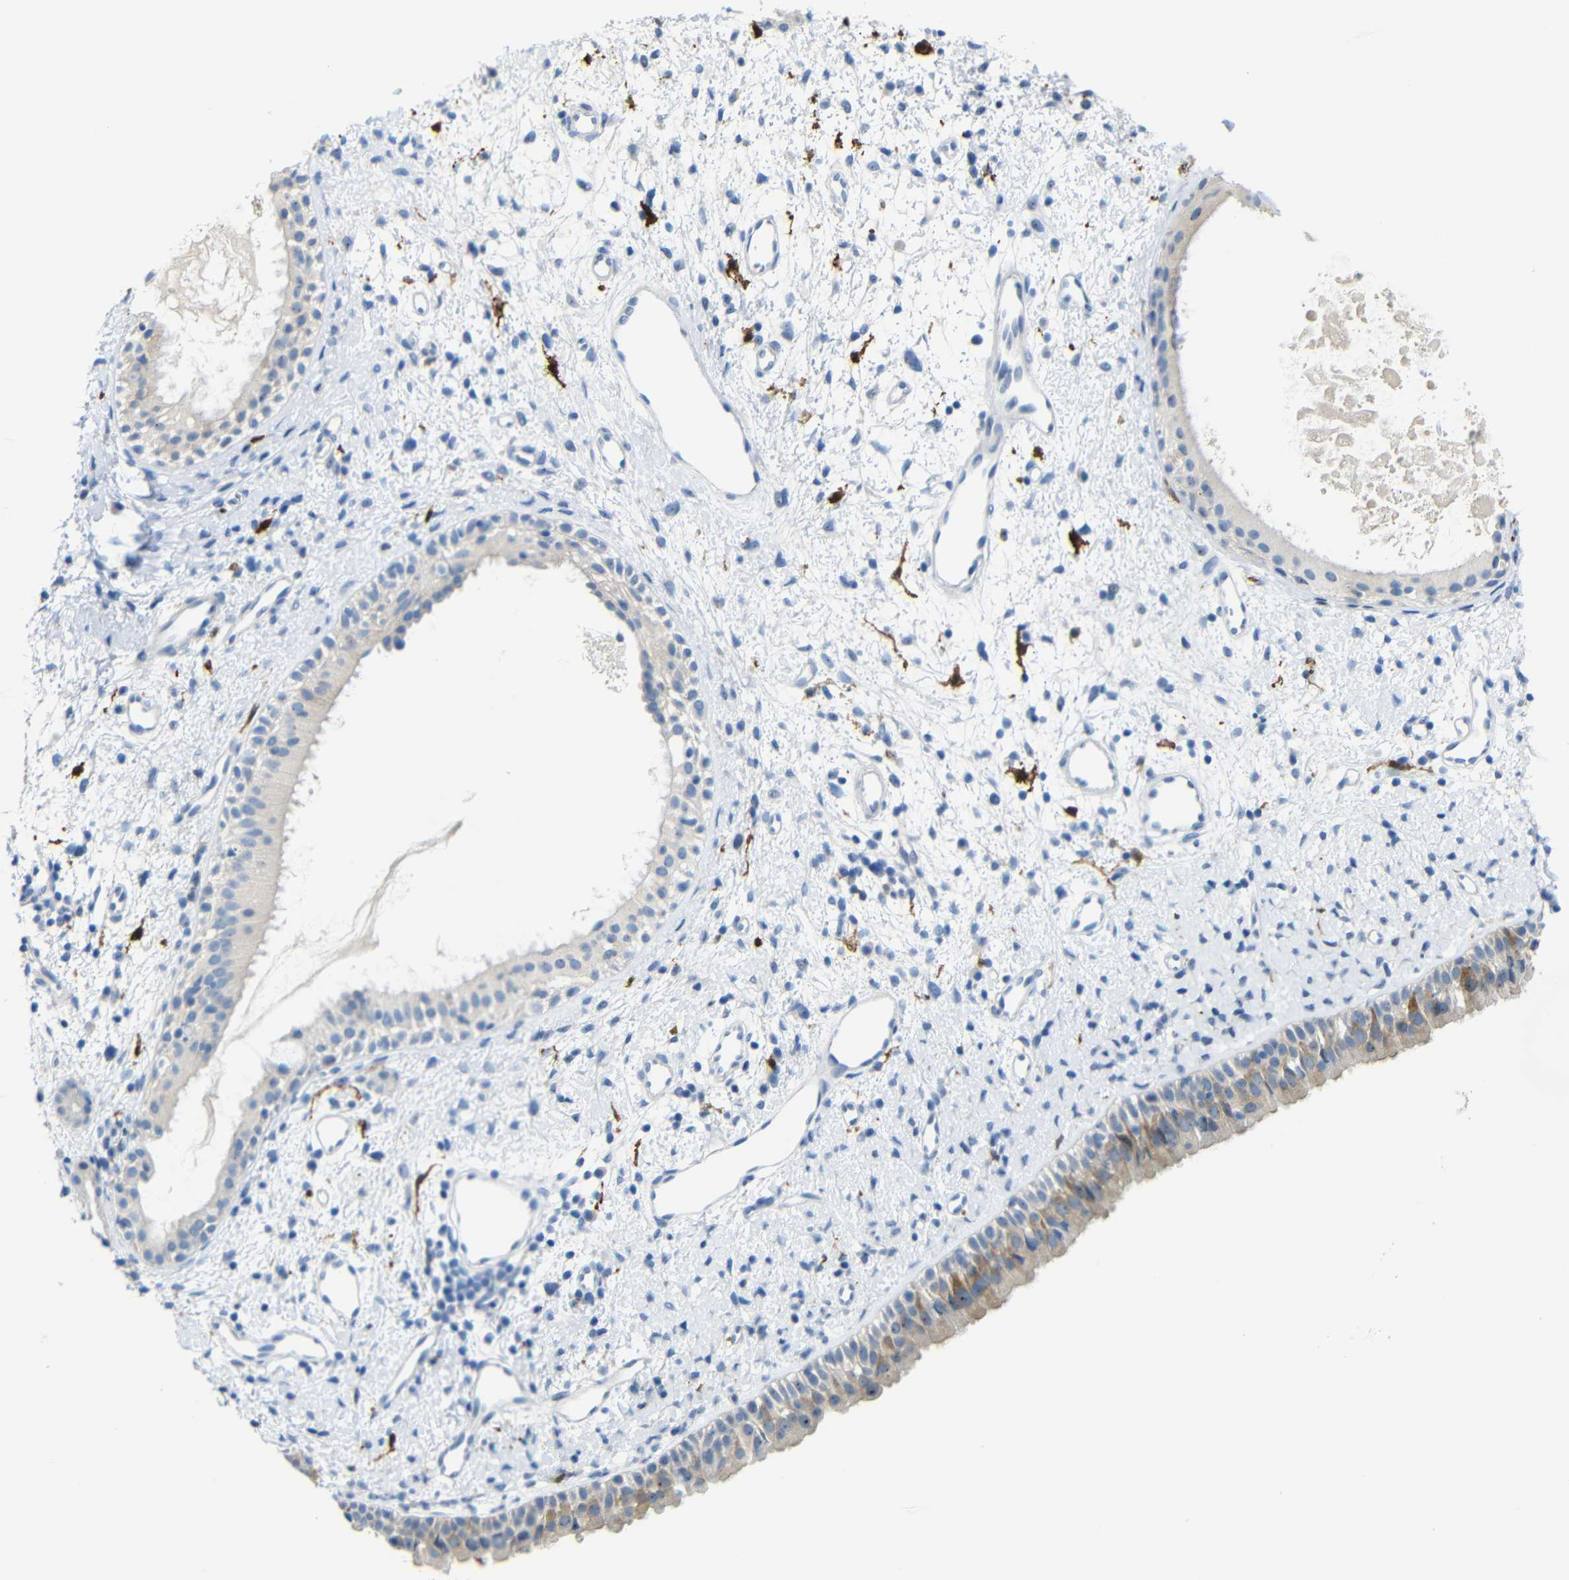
{"staining": {"intensity": "weak", "quantity": "25%-75%", "location": "cytoplasmic/membranous,nuclear"}, "tissue": "nasopharynx", "cell_type": "Respiratory epithelial cells", "image_type": "normal", "snomed": [{"axis": "morphology", "description": "Normal tissue, NOS"}, {"axis": "topography", "description": "Nasopharynx"}], "caption": "Protein analysis of benign nasopharynx shows weak cytoplasmic/membranous,nuclear expression in approximately 25%-75% of respiratory epithelial cells. (DAB IHC with brightfield microscopy, high magnification).", "gene": "C1orf210", "patient": {"sex": "male", "age": 22}}